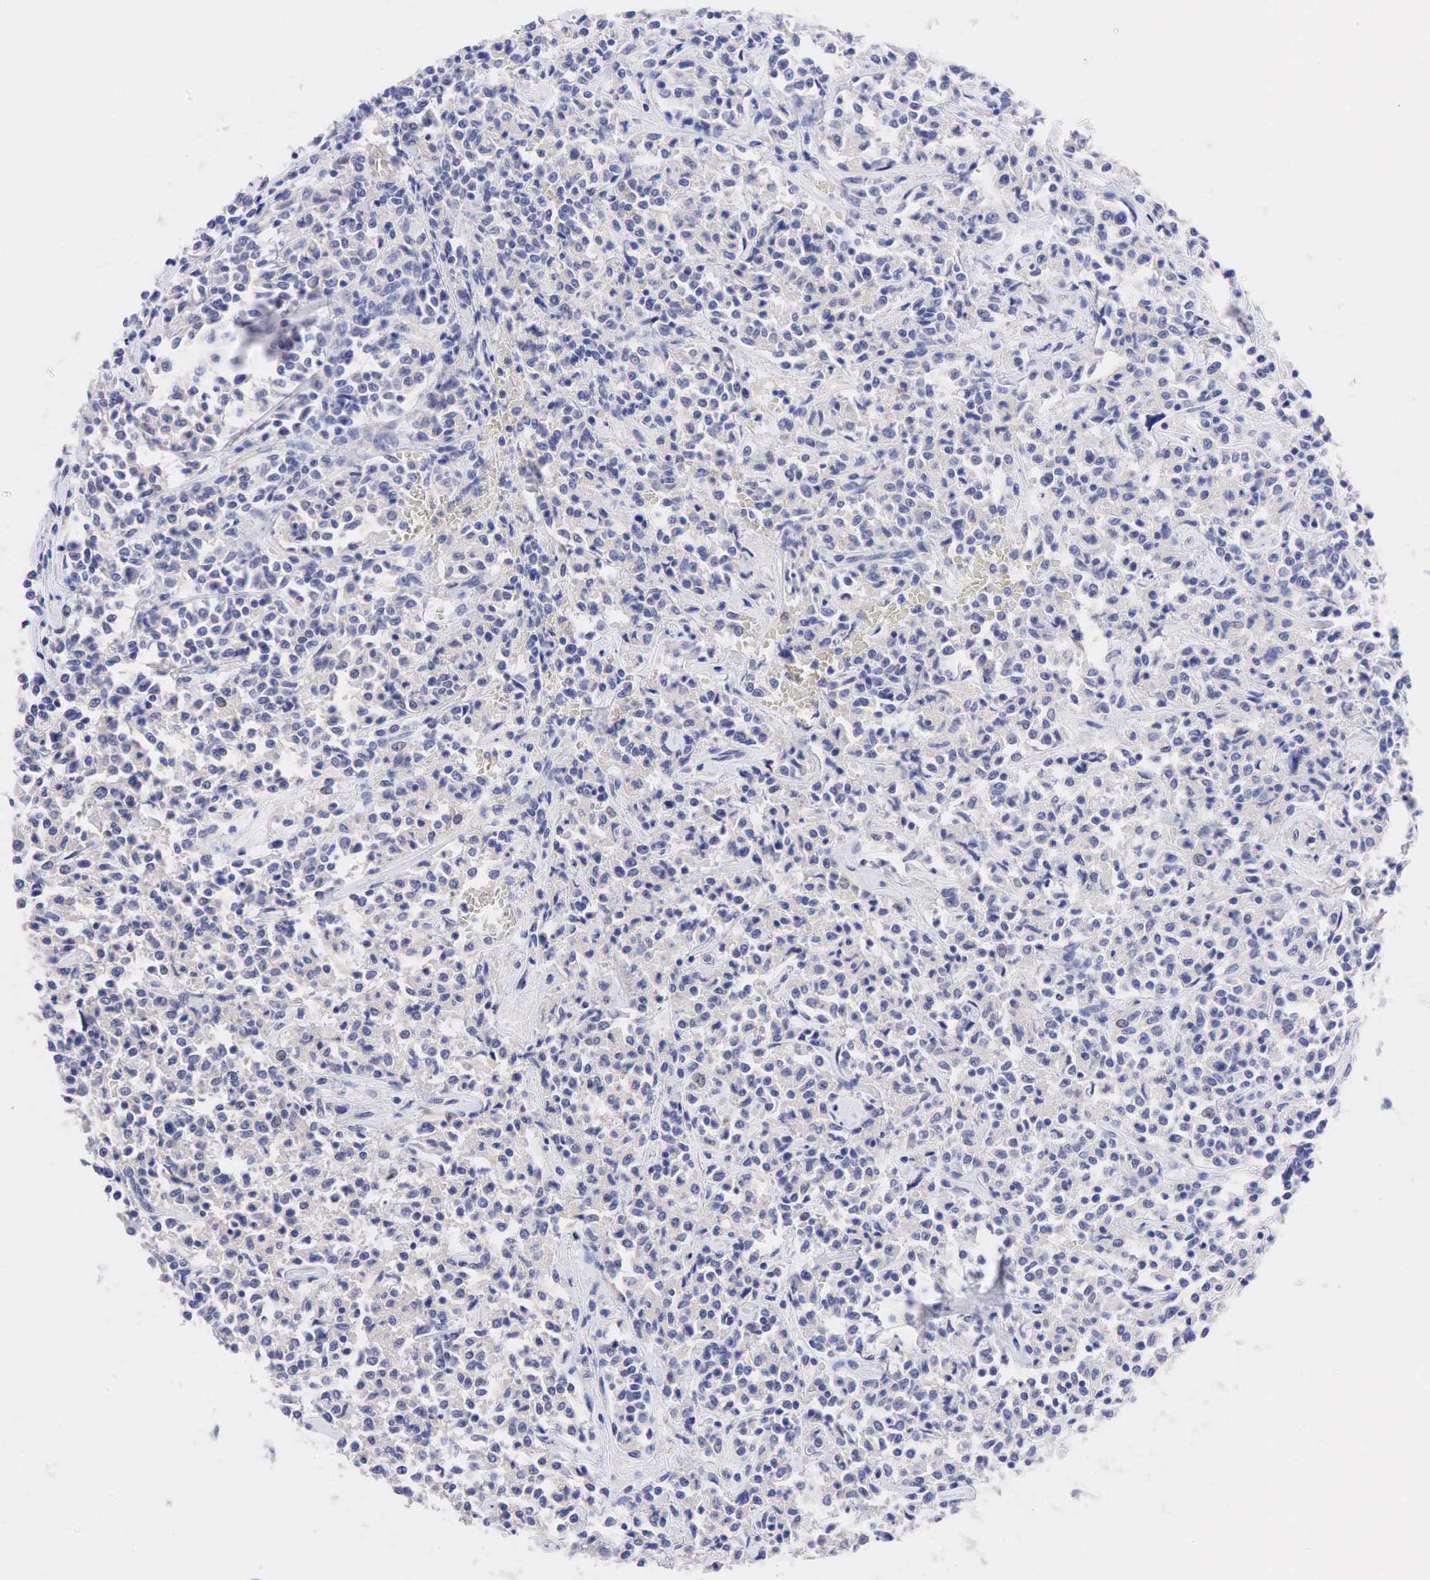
{"staining": {"intensity": "negative", "quantity": "none", "location": "none"}, "tissue": "lymphoma", "cell_type": "Tumor cells", "image_type": "cancer", "snomed": [{"axis": "morphology", "description": "Malignant lymphoma, non-Hodgkin's type, Low grade"}, {"axis": "topography", "description": "Small intestine"}], "caption": "Low-grade malignant lymphoma, non-Hodgkin's type was stained to show a protein in brown. There is no significant staining in tumor cells.", "gene": "CCND1", "patient": {"sex": "female", "age": 59}}